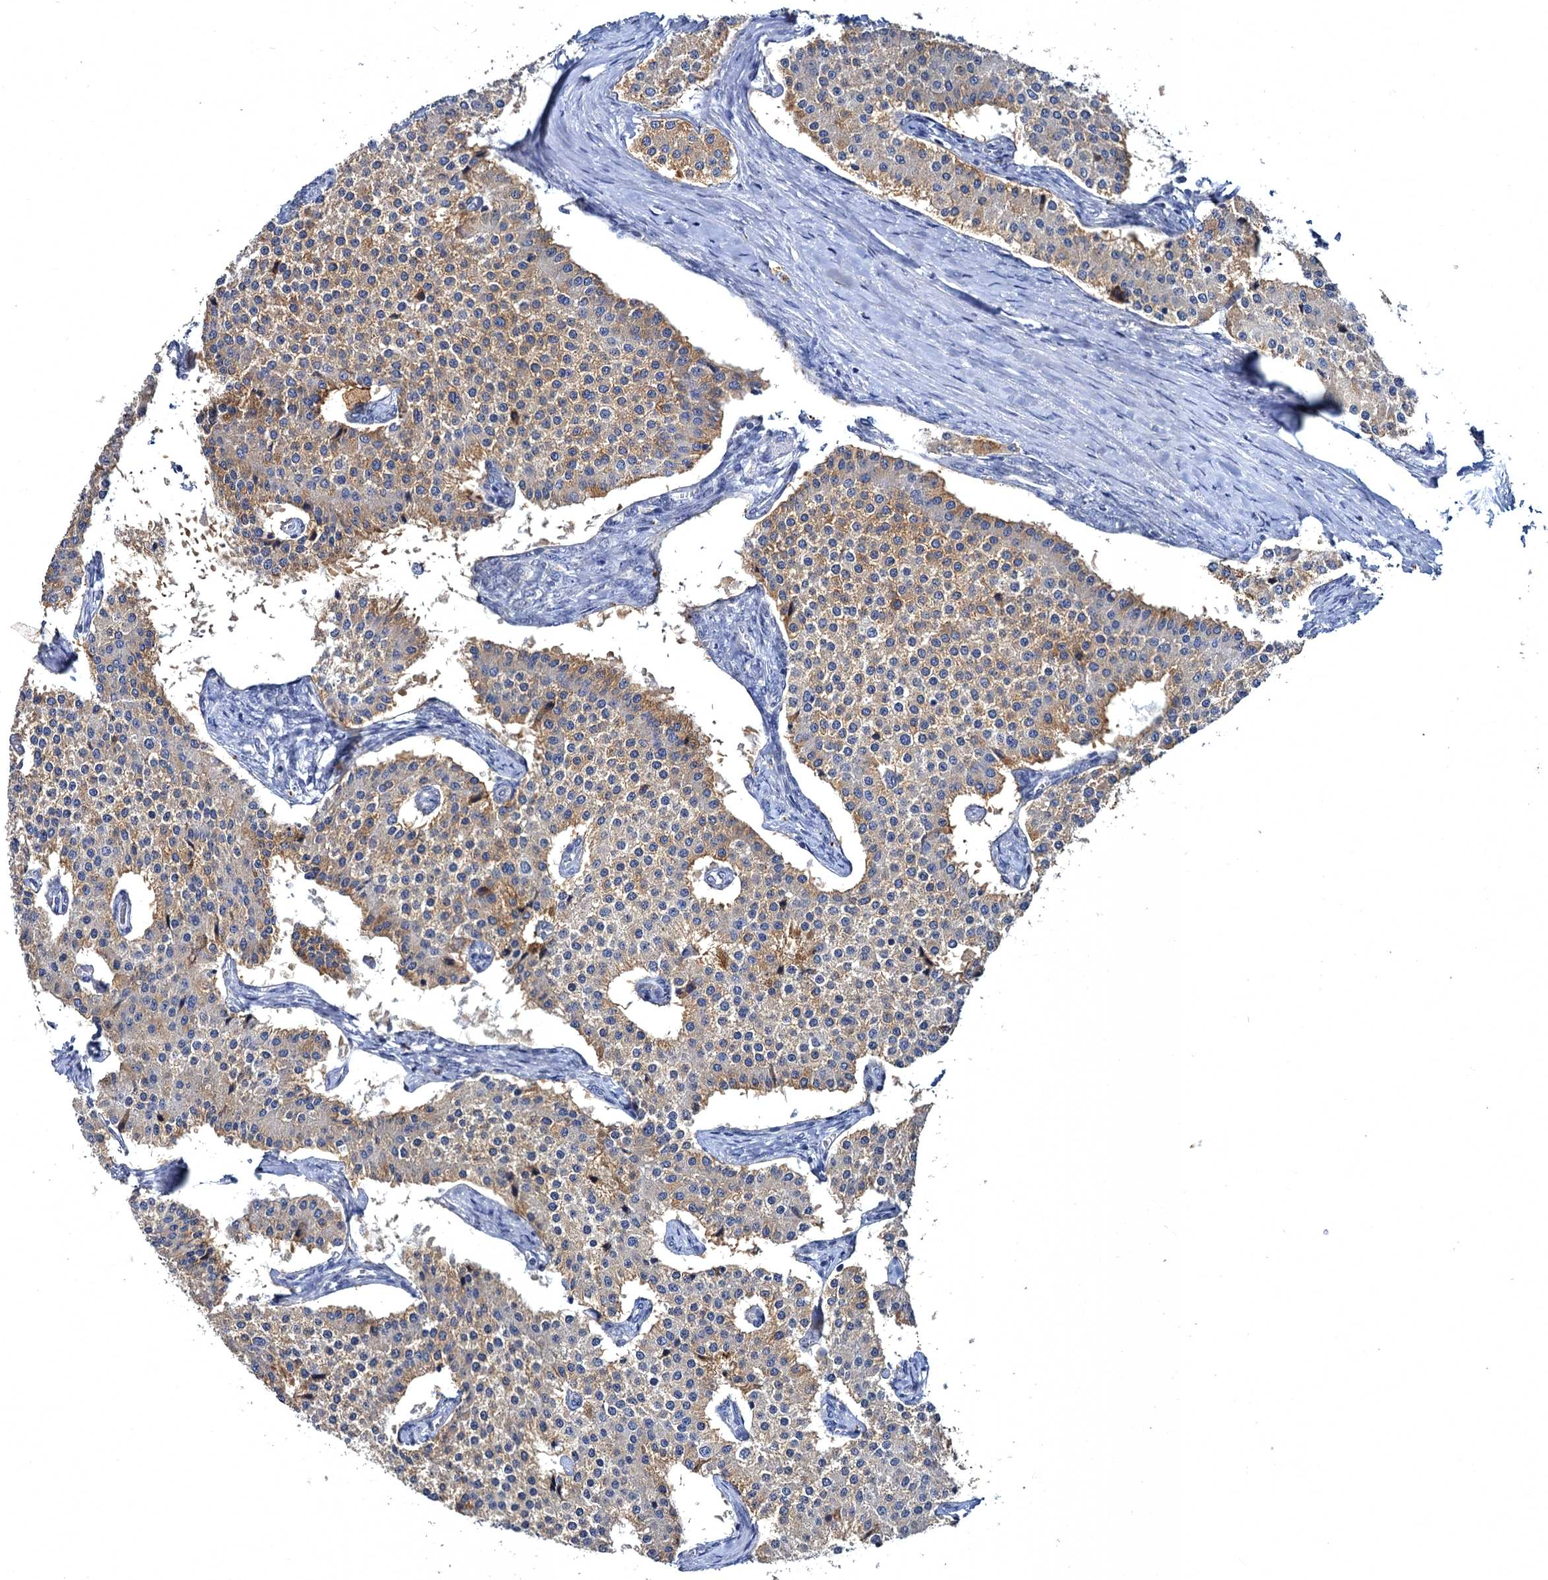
{"staining": {"intensity": "moderate", "quantity": "<25%", "location": "cytoplasmic/membranous"}, "tissue": "carcinoid", "cell_type": "Tumor cells", "image_type": "cancer", "snomed": [{"axis": "morphology", "description": "Carcinoid, malignant, NOS"}, {"axis": "topography", "description": "Colon"}], "caption": "A low amount of moderate cytoplasmic/membranous expression is appreciated in about <25% of tumor cells in carcinoid tissue.", "gene": "ATP9A", "patient": {"sex": "female", "age": 52}}